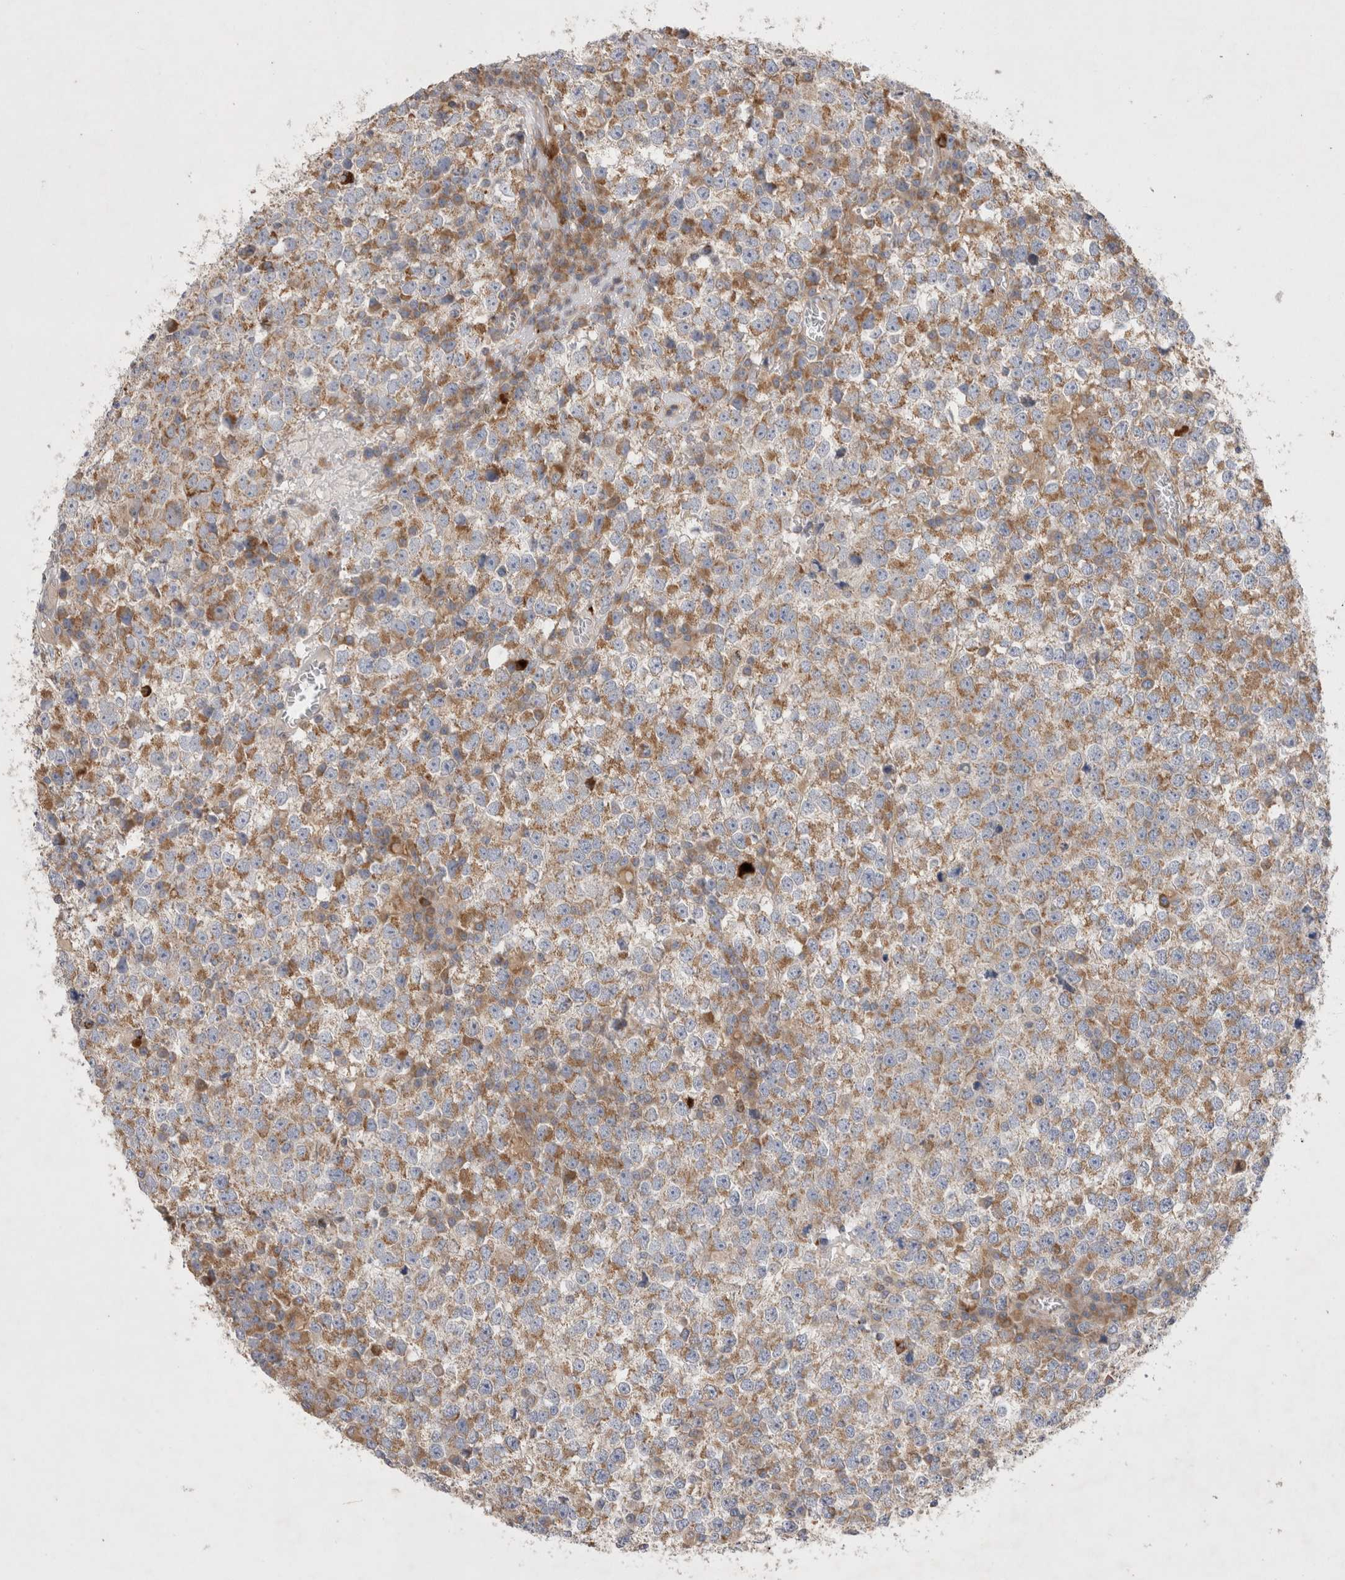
{"staining": {"intensity": "moderate", "quantity": ">75%", "location": "cytoplasmic/membranous"}, "tissue": "testis cancer", "cell_type": "Tumor cells", "image_type": "cancer", "snomed": [{"axis": "morphology", "description": "Seminoma, NOS"}, {"axis": "topography", "description": "Testis"}], "caption": "A medium amount of moderate cytoplasmic/membranous staining is identified in approximately >75% of tumor cells in testis cancer (seminoma) tissue.", "gene": "TBC1D16", "patient": {"sex": "male", "age": 65}}